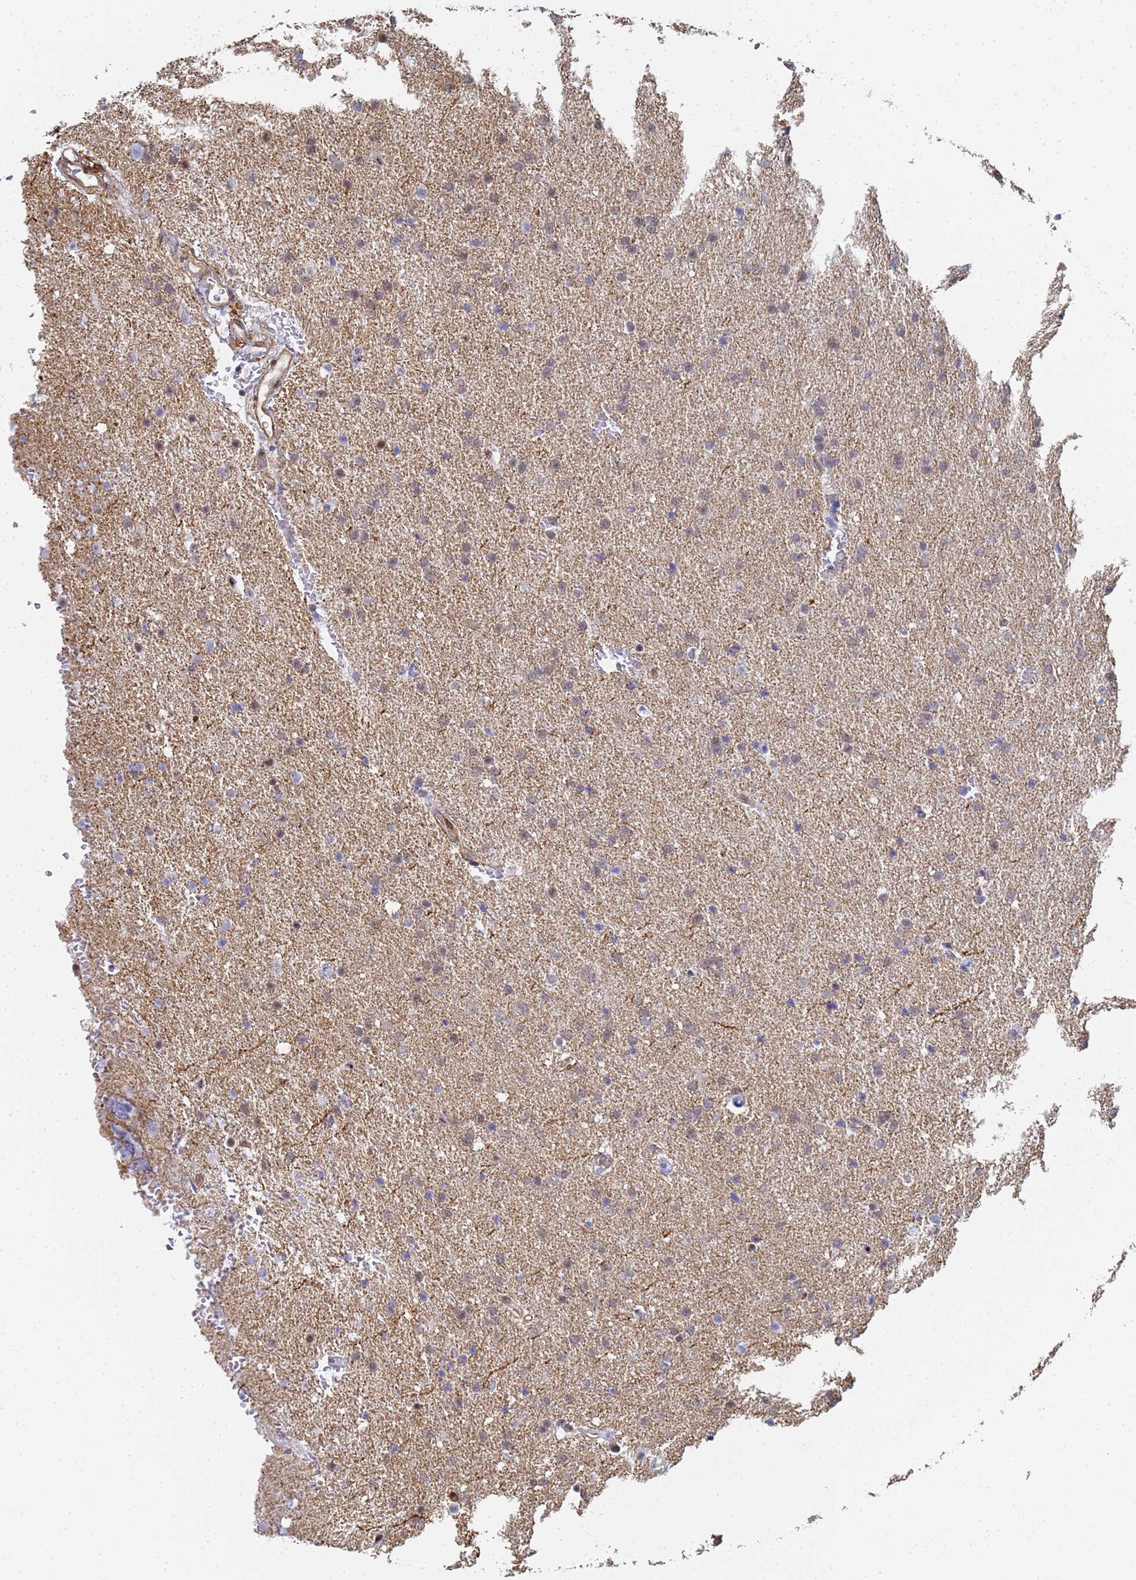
{"staining": {"intensity": "weak", "quantity": "25%-75%", "location": "cytoplasmic/membranous"}, "tissue": "glioma", "cell_type": "Tumor cells", "image_type": "cancer", "snomed": [{"axis": "morphology", "description": "Glioma, malignant, High grade"}, {"axis": "topography", "description": "Brain"}], "caption": "Brown immunohistochemical staining in human malignant high-grade glioma demonstrates weak cytoplasmic/membranous expression in approximately 25%-75% of tumor cells.", "gene": "PRRT4", "patient": {"sex": "male", "age": 72}}